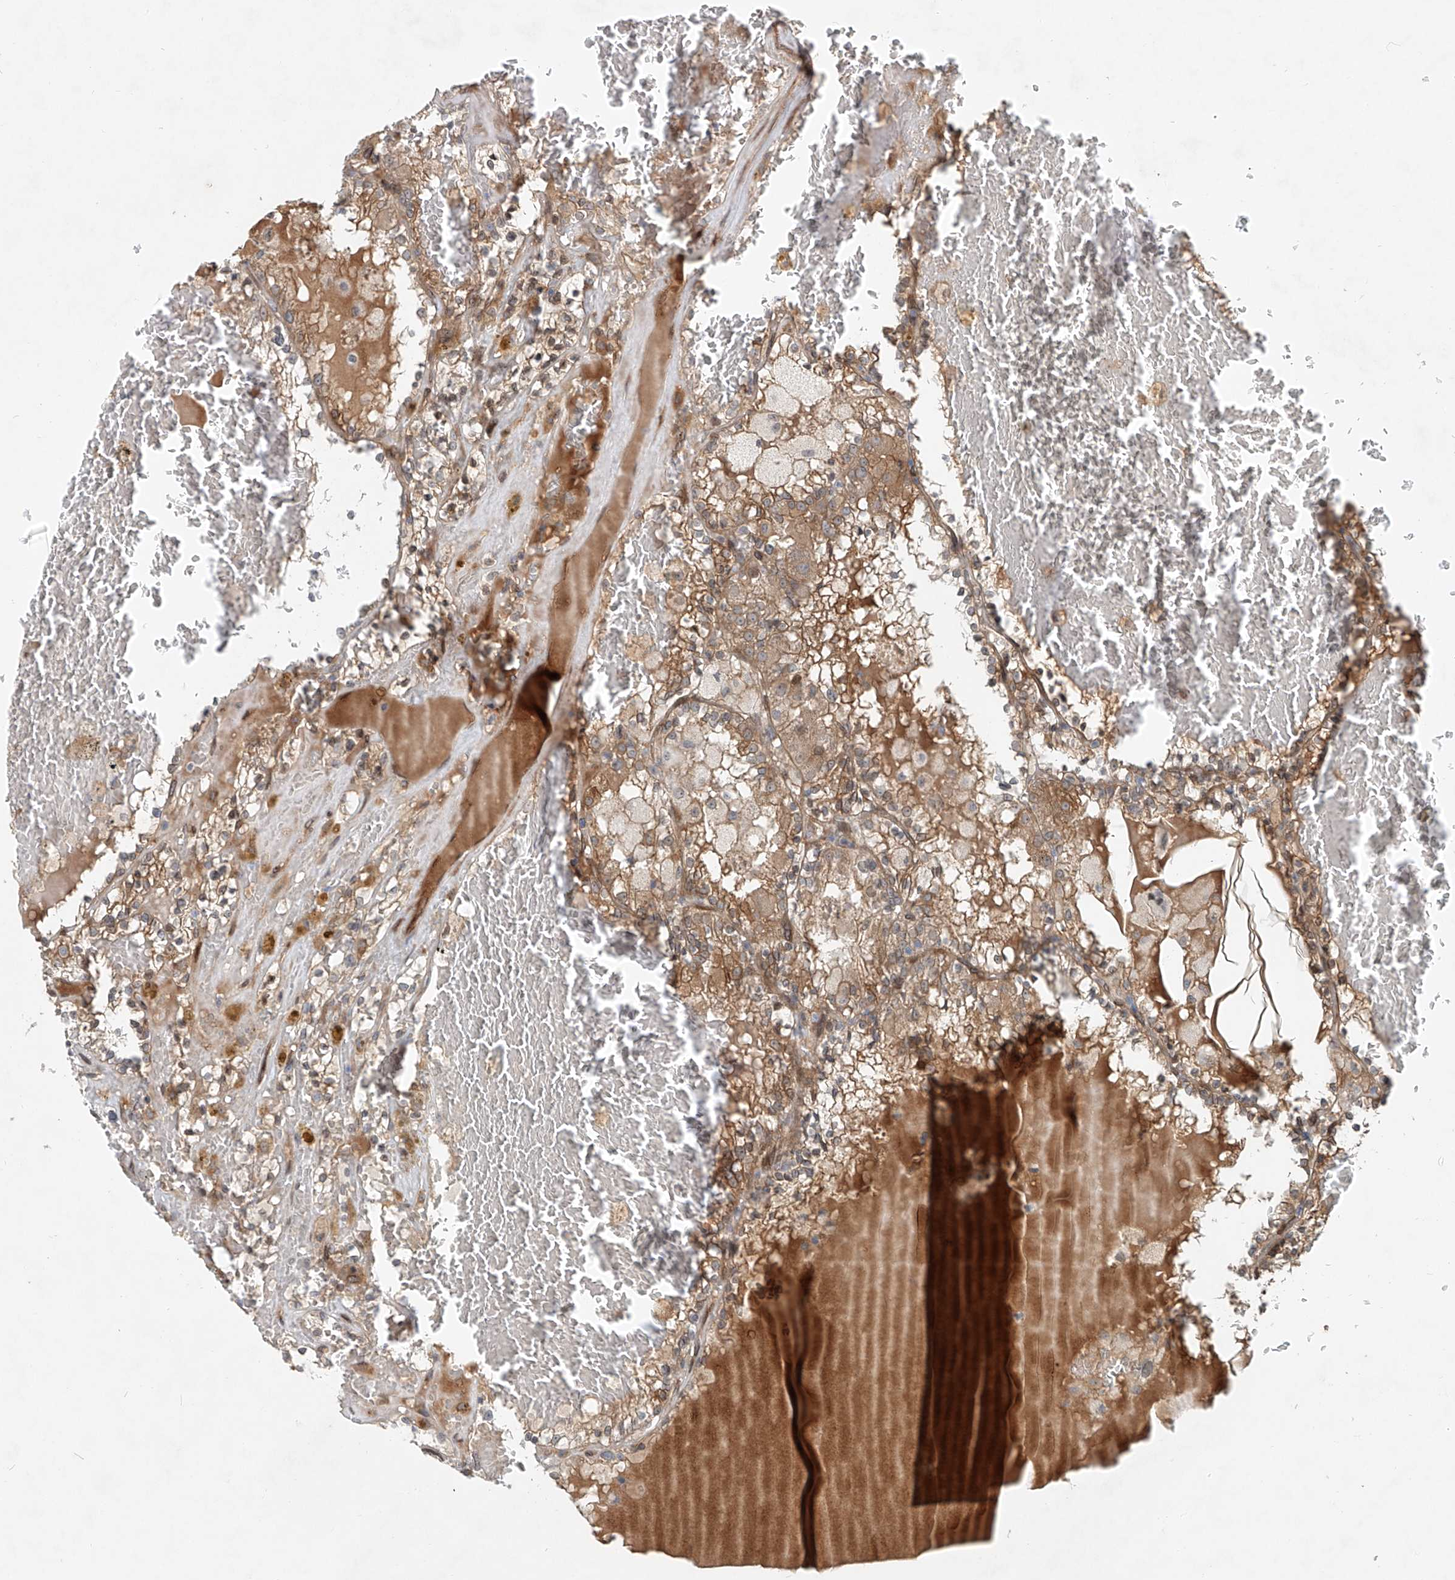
{"staining": {"intensity": "moderate", "quantity": "<25%", "location": "cytoplasmic/membranous"}, "tissue": "renal cancer", "cell_type": "Tumor cells", "image_type": "cancer", "snomed": [{"axis": "morphology", "description": "Adenocarcinoma, NOS"}, {"axis": "topography", "description": "Kidney"}], "caption": "Immunohistochemistry staining of renal cancer, which shows low levels of moderate cytoplasmic/membranous positivity in approximately <25% of tumor cells indicating moderate cytoplasmic/membranous protein positivity. The staining was performed using DAB (3,3'-diaminobenzidine) (brown) for protein detection and nuclei were counterstained in hematoxylin (blue).", "gene": "SASH1", "patient": {"sex": "female", "age": 56}}